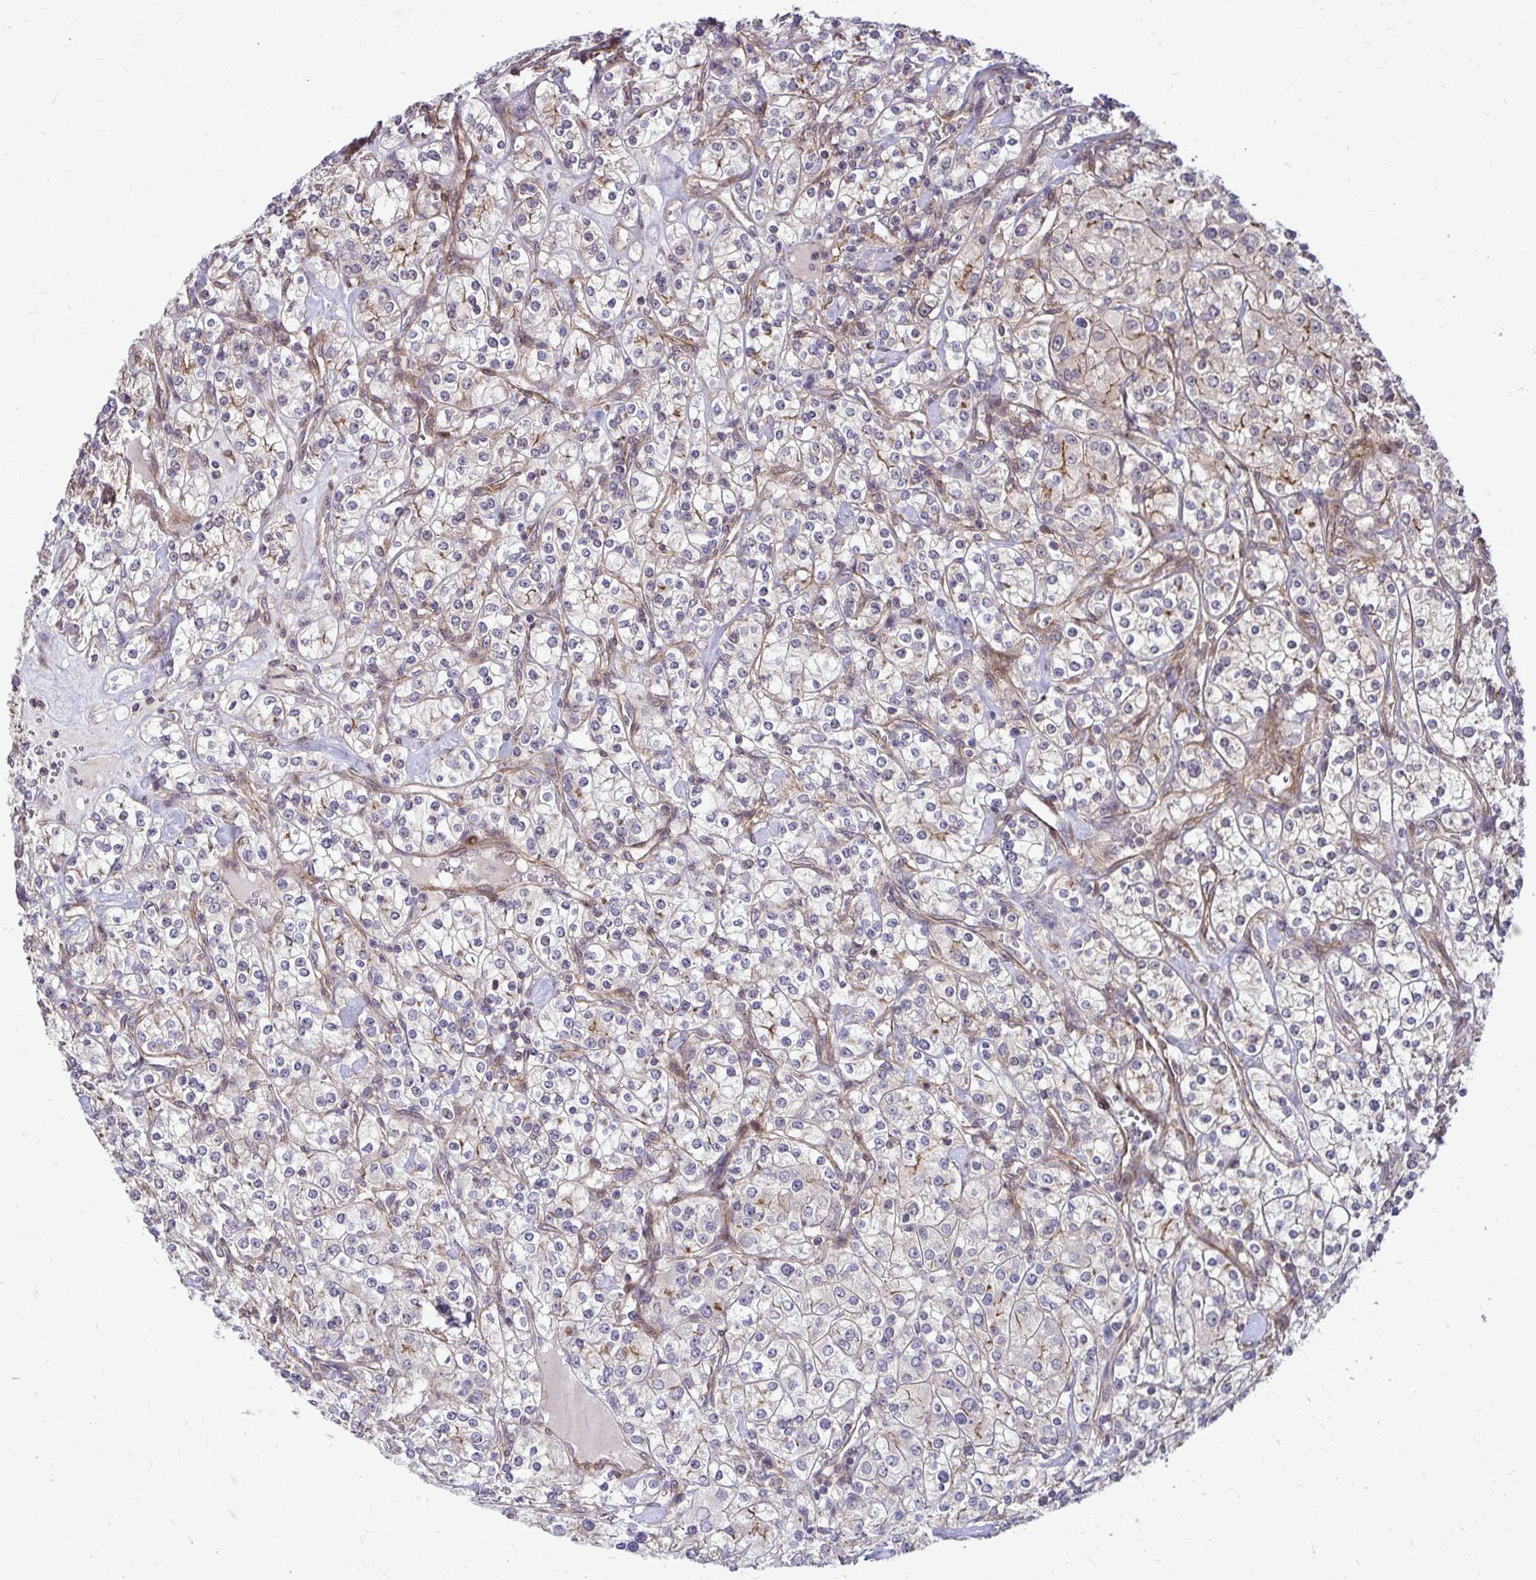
{"staining": {"intensity": "weak", "quantity": "<25%", "location": "cytoplasmic/membranous"}, "tissue": "renal cancer", "cell_type": "Tumor cells", "image_type": "cancer", "snomed": [{"axis": "morphology", "description": "Adenocarcinoma, NOS"}, {"axis": "topography", "description": "Kidney"}], "caption": "There is no significant positivity in tumor cells of renal adenocarcinoma.", "gene": "TRIP6", "patient": {"sex": "male", "age": 77}}